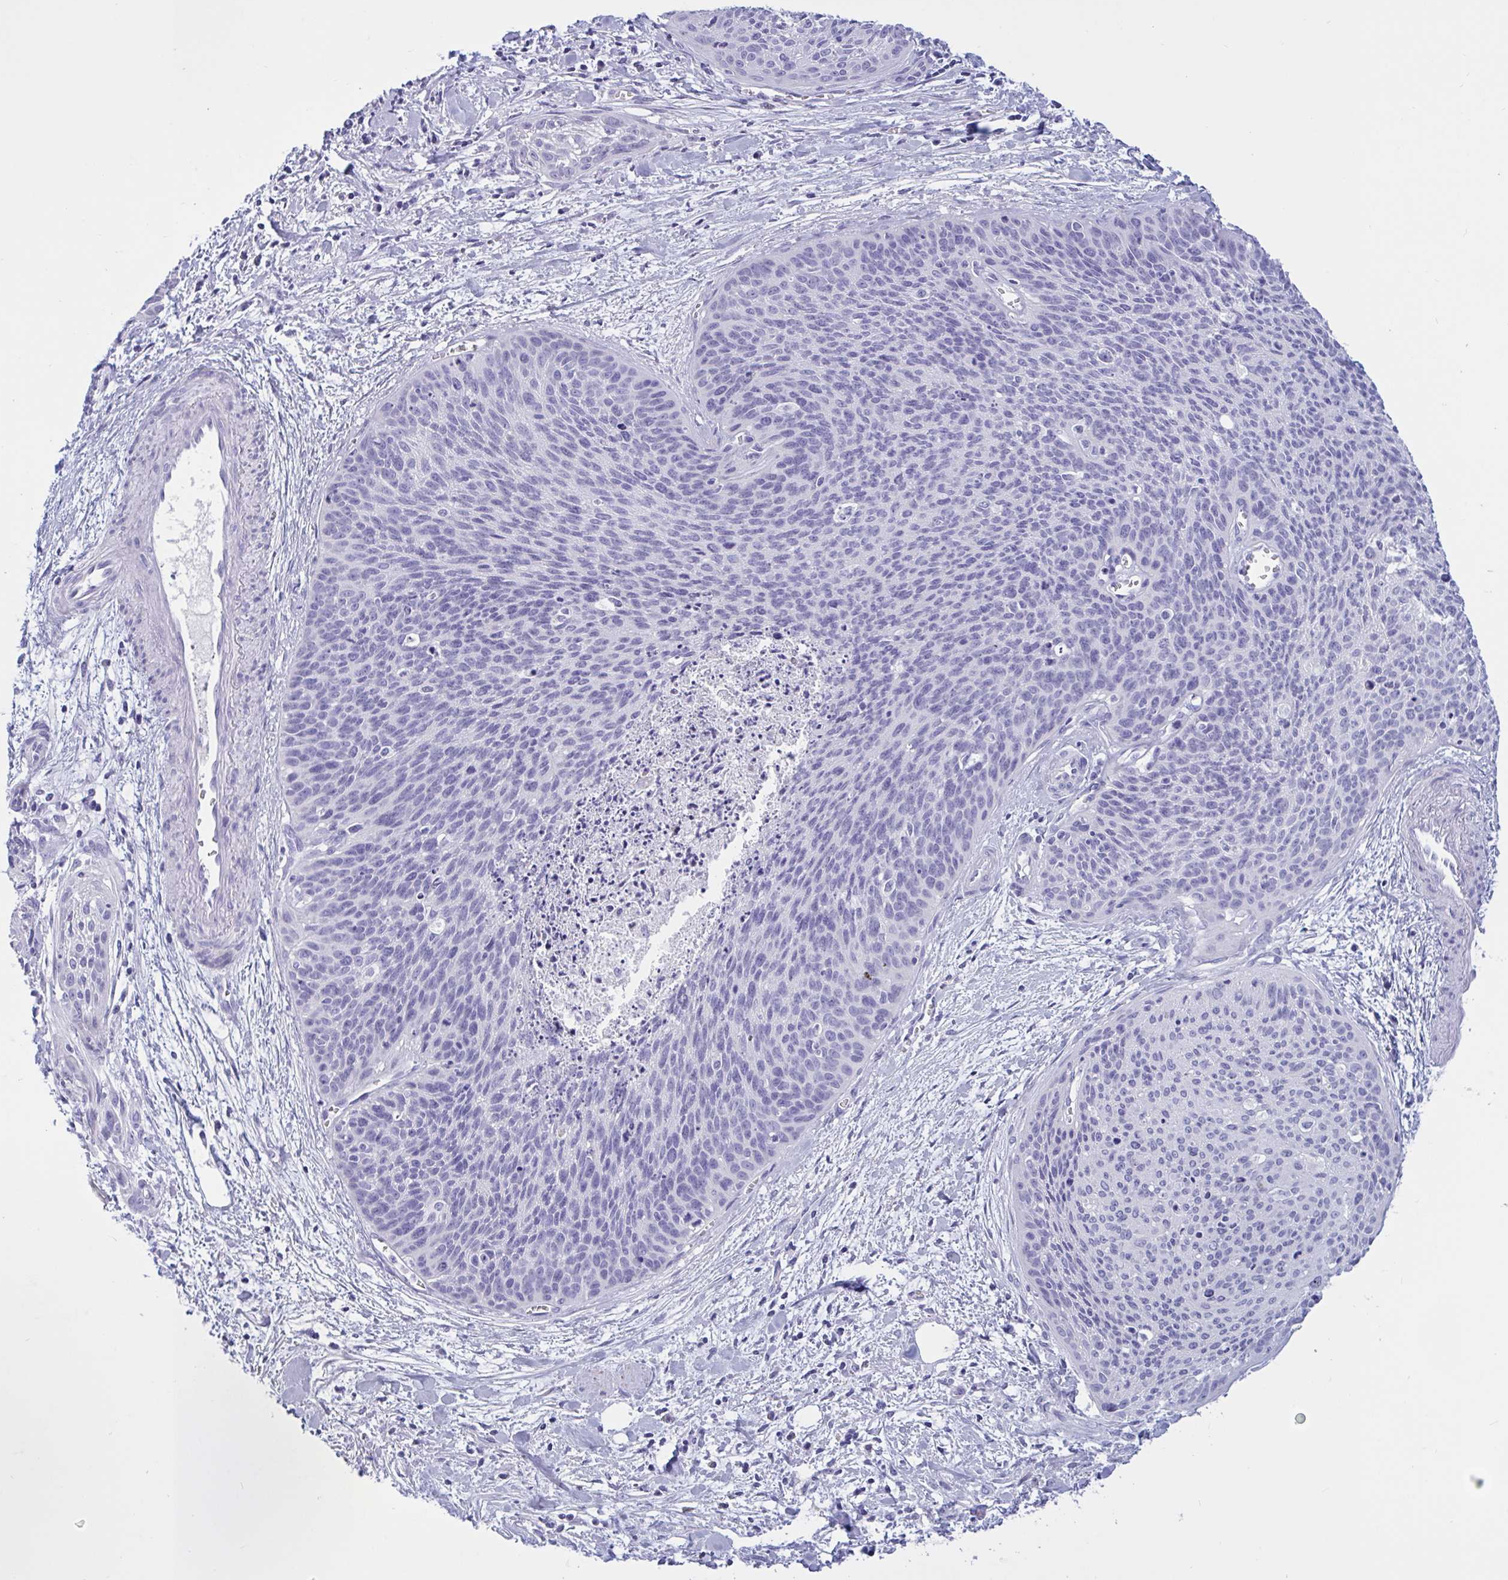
{"staining": {"intensity": "negative", "quantity": "none", "location": "none"}, "tissue": "cervical cancer", "cell_type": "Tumor cells", "image_type": "cancer", "snomed": [{"axis": "morphology", "description": "Squamous cell carcinoma, NOS"}, {"axis": "topography", "description": "Cervix"}], "caption": "This is an immunohistochemistry histopathology image of human cervical cancer. There is no positivity in tumor cells.", "gene": "OXLD1", "patient": {"sex": "female", "age": 55}}